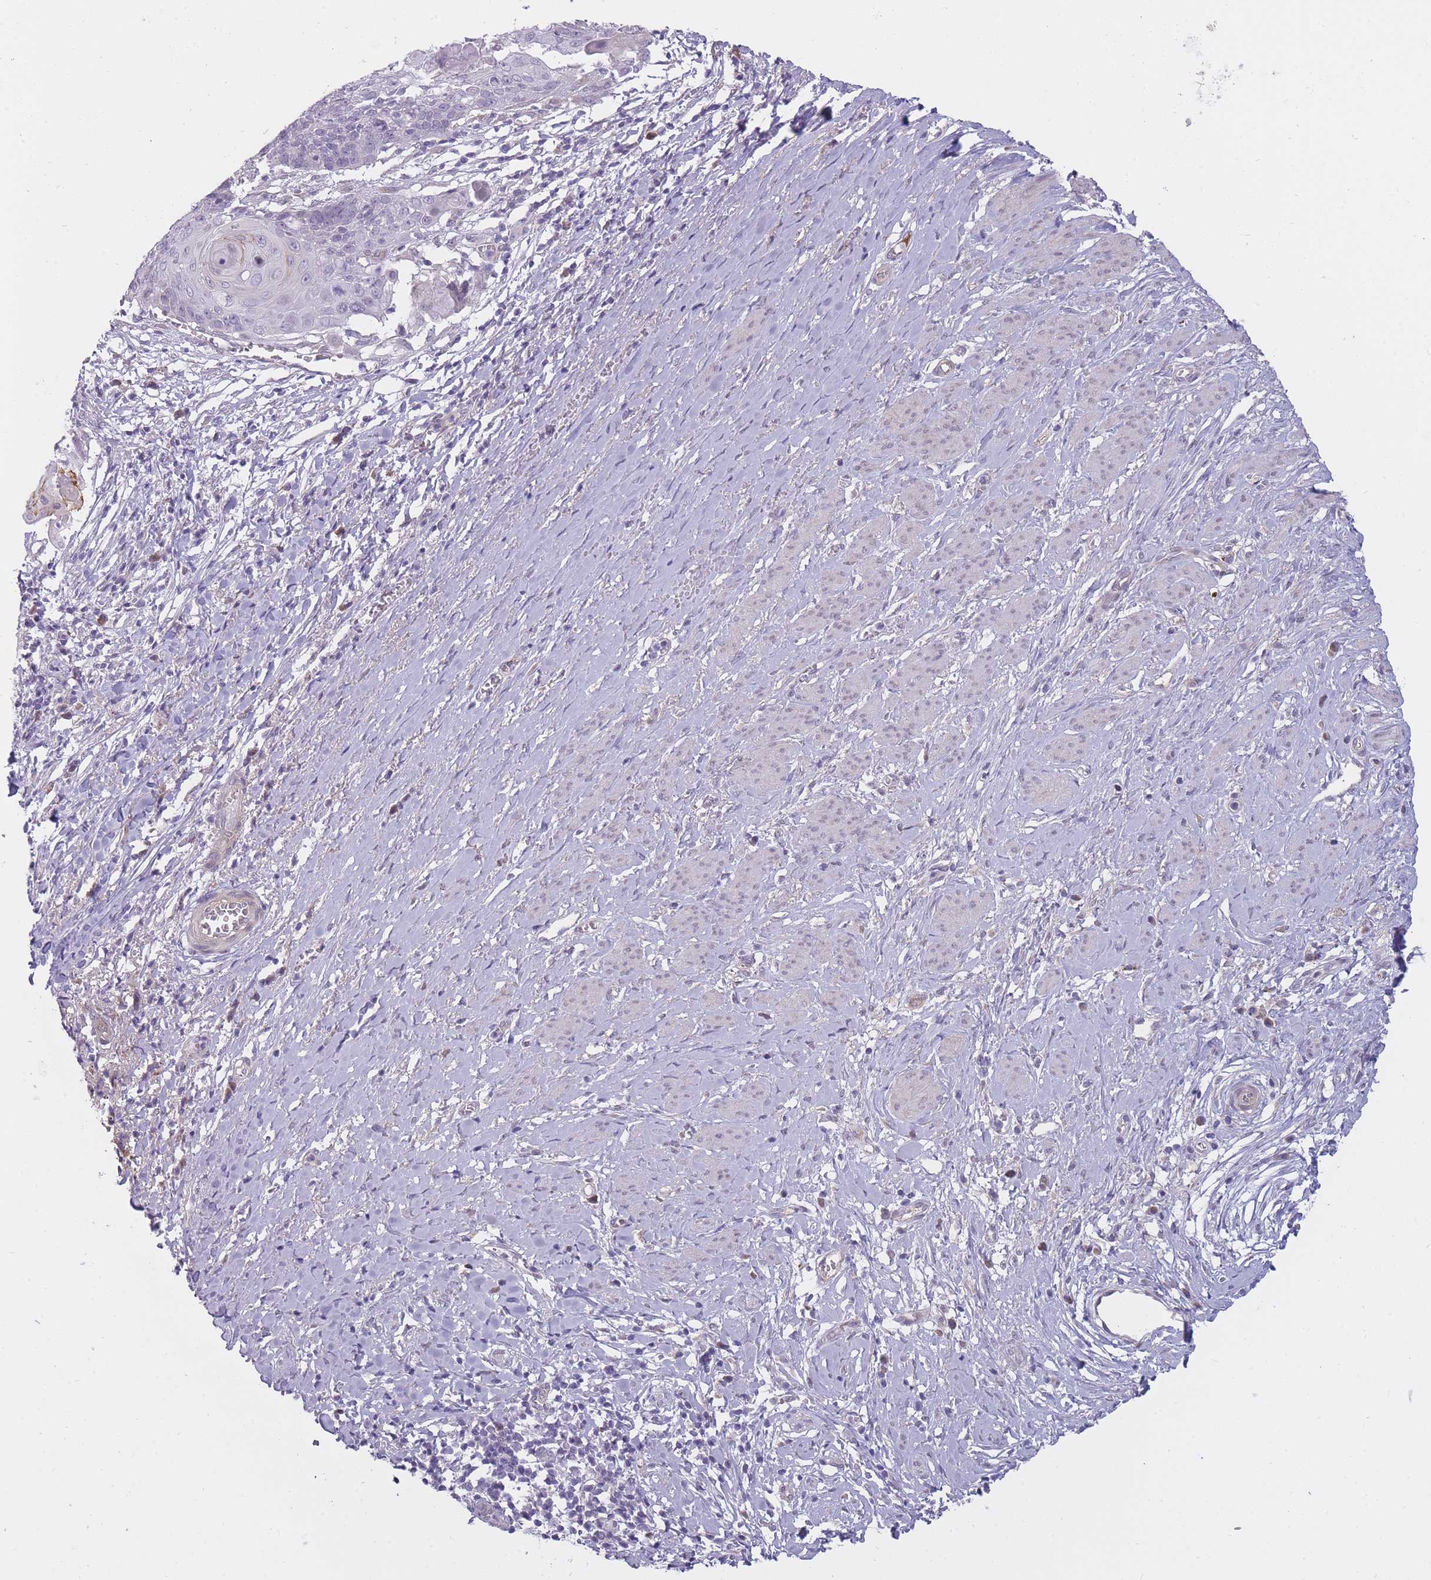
{"staining": {"intensity": "weak", "quantity": "<25%", "location": "cytoplasmic/membranous"}, "tissue": "cervical cancer", "cell_type": "Tumor cells", "image_type": "cancer", "snomed": [{"axis": "morphology", "description": "Squamous cell carcinoma, NOS"}, {"axis": "topography", "description": "Cervix"}], "caption": "Immunohistochemistry of human cervical cancer displays no expression in tumor cells.", "gene": "PGRMC2", "patient": {"sex": "female", "age": 39}}